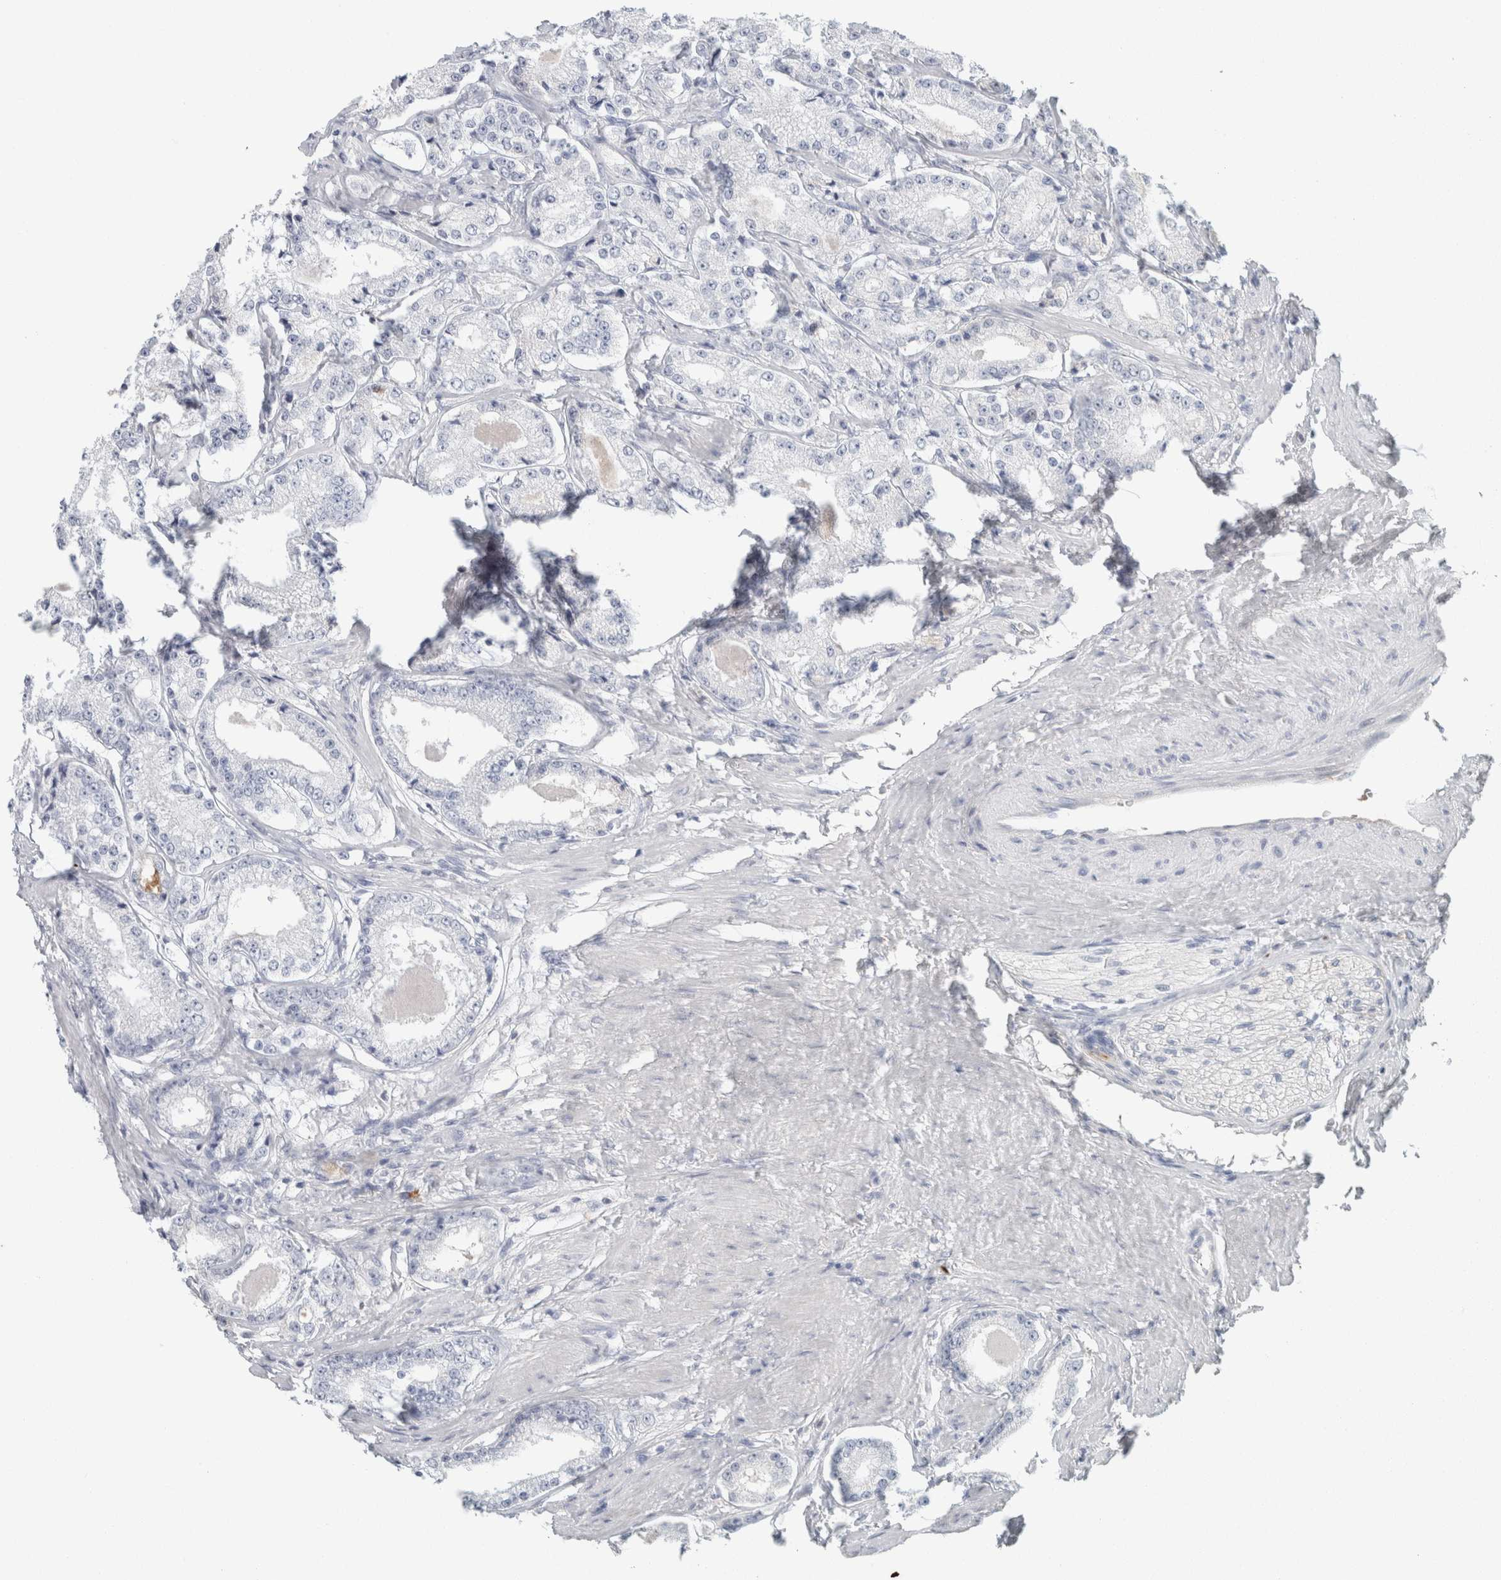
{"staining": {"intensity": "negative", "quantity": "none", "location": "none"}, "tissue": "prostate cancer", "cell_type": "Tumor cells", "image_type": "cancer", "snomed": [{"axis": "morphology", "description": "Adenocarcinoma, Low grade"}, {"axis": "topography", "description": "Prostate"}], "caption": "Immunohistochemistry (IHC) photomicrograph of human adenocarcinoma (low-grade) (prostate) stained for a protein (brown), which displays no positivity in tumor cells. The staining was performed using DAB (3,3'-diaminobenzidine) to visualize the protein expression in brown, while the nuclei were stained in blue with hematoxylin (Magnification: 20x).", "gene": "IL6", "patient": {"sex": "male", "age": 63}}